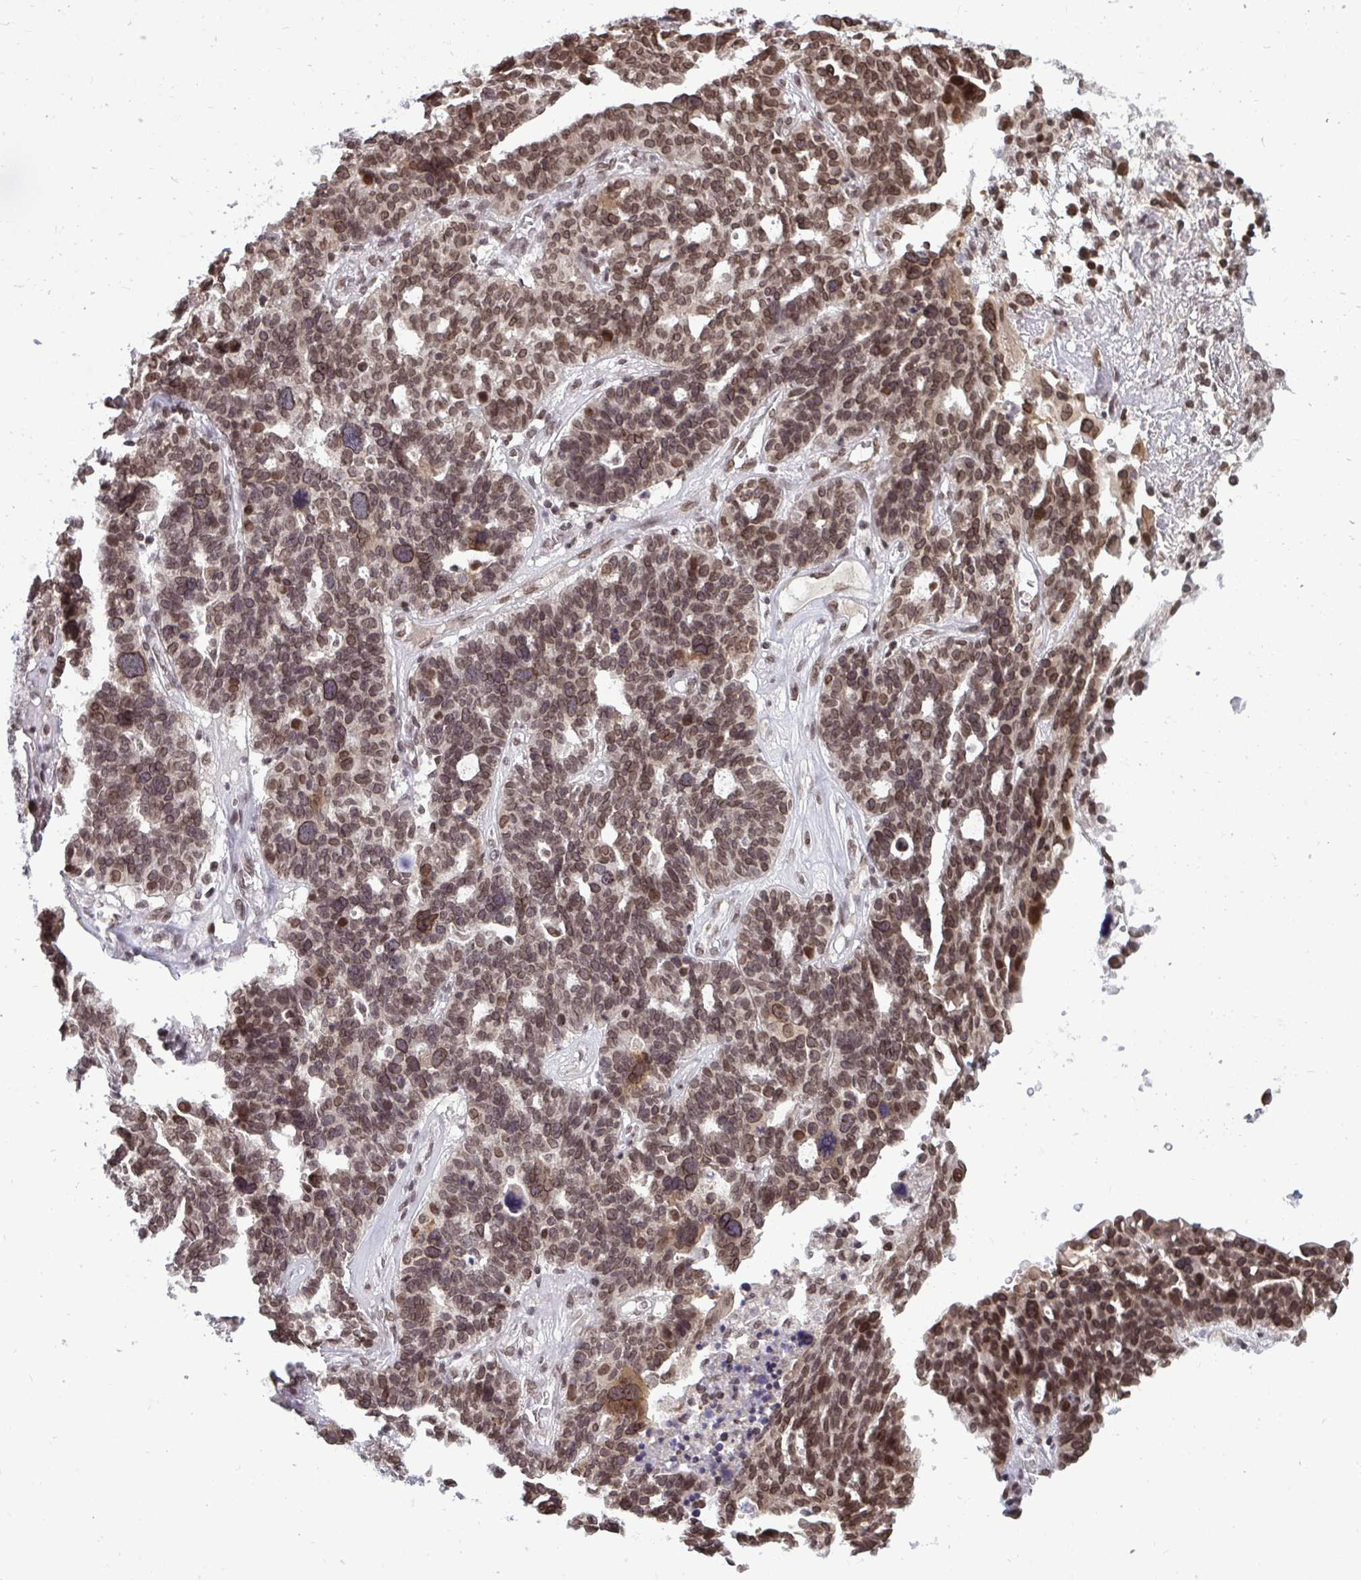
{"staining": {"intensity": "moderate", "quantity": ">75%", "location": "nuclear"}, "tissue": "ovarian cancer", "cell_type": "Tumor cells", "image_type": "cancer", "snomed": [{"axis": "morphology", "description": "Cystadenocarcinoma, serous, NOS"}, {"axis": "topography", "description": "Ovary"}], "caption": "DAB immunohistochemical staining of human ovarian cancer (serous cystadenocarcinoma) displays moderate nuclear protein positivity in about >75% of tumor cells.", "gene": "JPT1", "patient": {"sex": "female", "age": 59}}